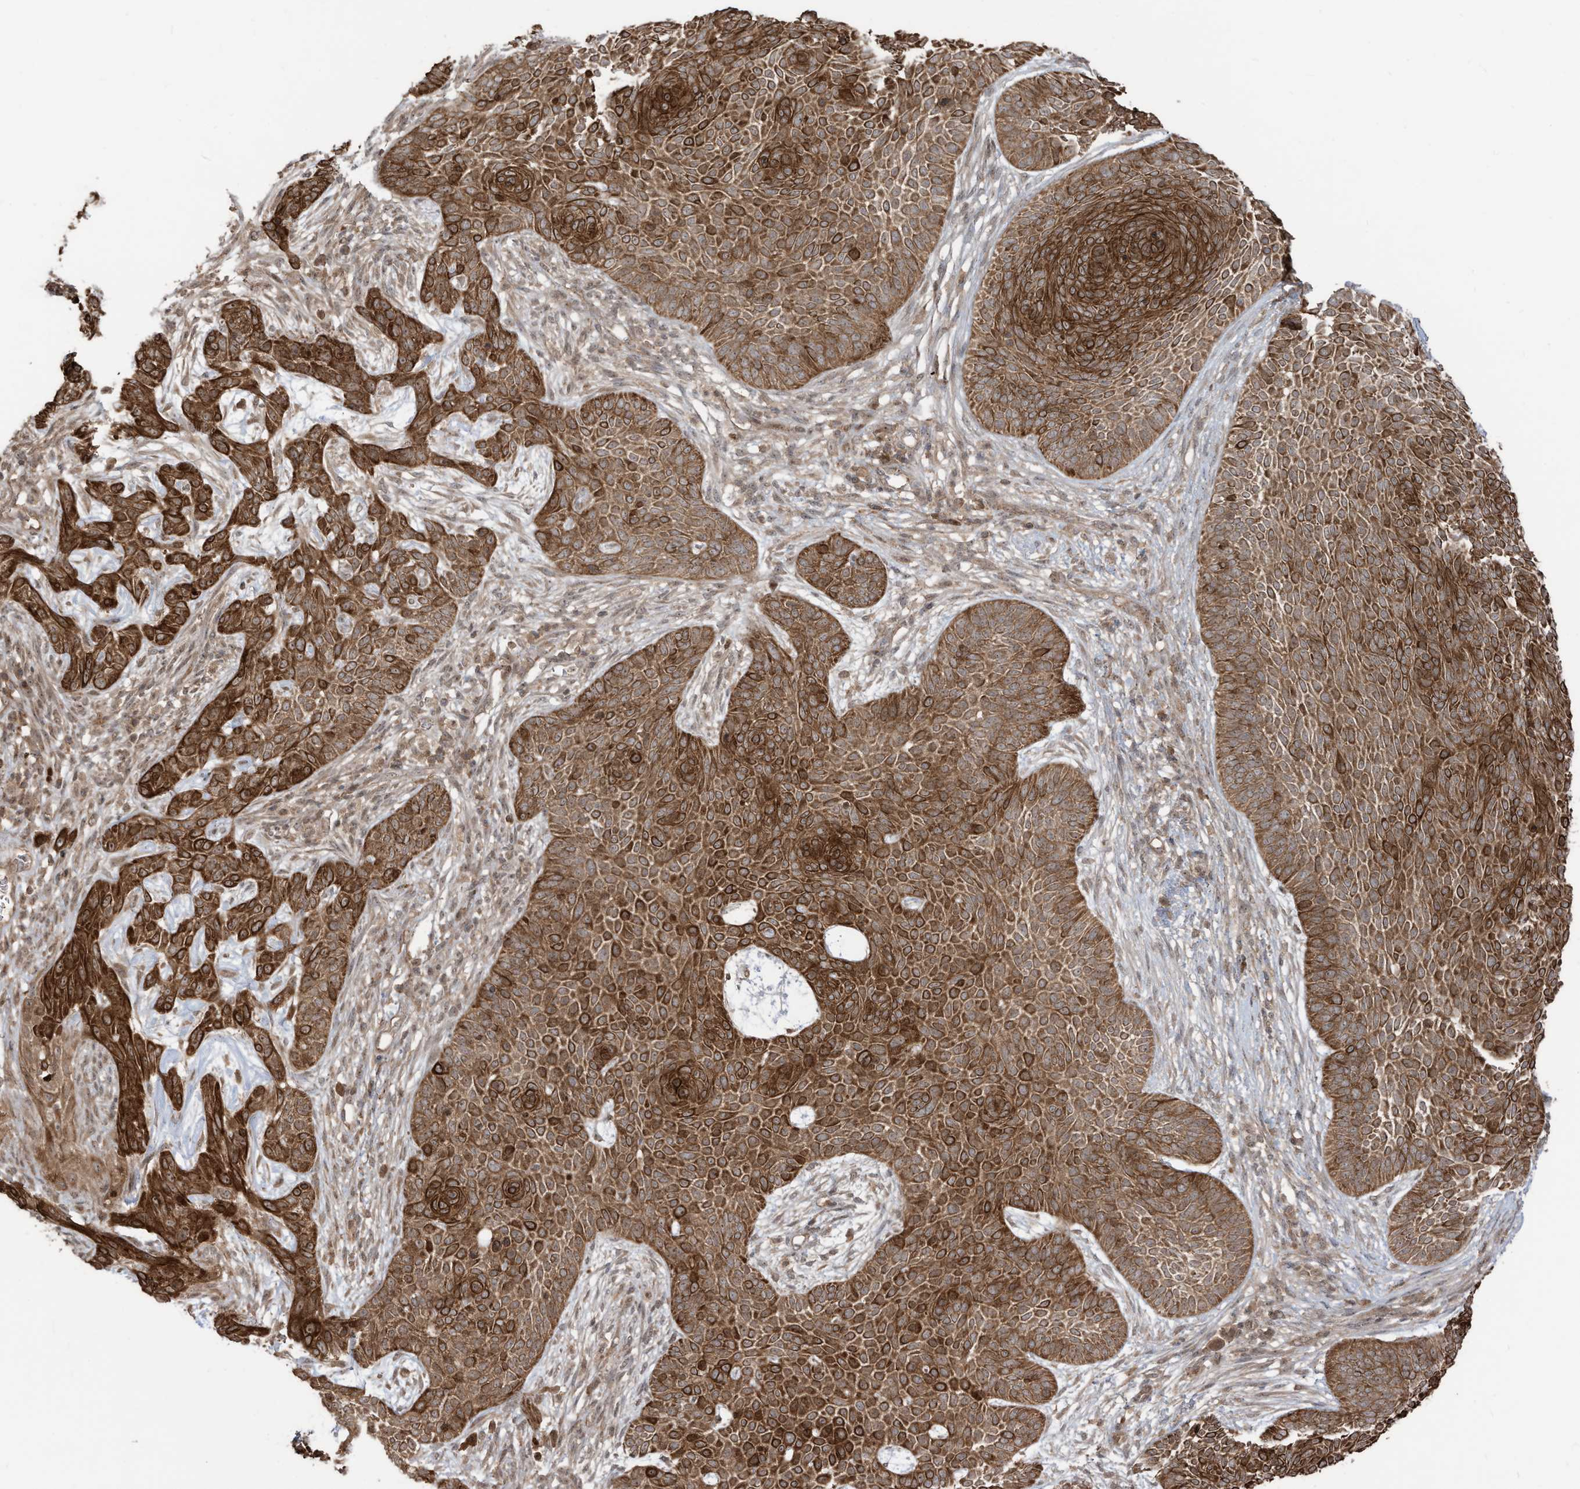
{"staining": {"intensity": "strong", "quantity": ">75%", "location": "cytoplasmic/membranous"}, "tissue": "skin cancer", "cell_type": "Tumor cells", "image_type": "cancer", "snomed": [{"axis": "morphology", "description": "Basal cell carcinoma"}, {"axis": "topography", "description": "Skin"}], "caption": "Skin basal cell carcinoma was stained to show a protein in brown. There is high levels of strong cytoplasmic/membranous staining in approximately >75% of tumor cells. Nuclei are stained in blue.", "gene": "CARF", "patient": {"sex": "male", "age": 85}}